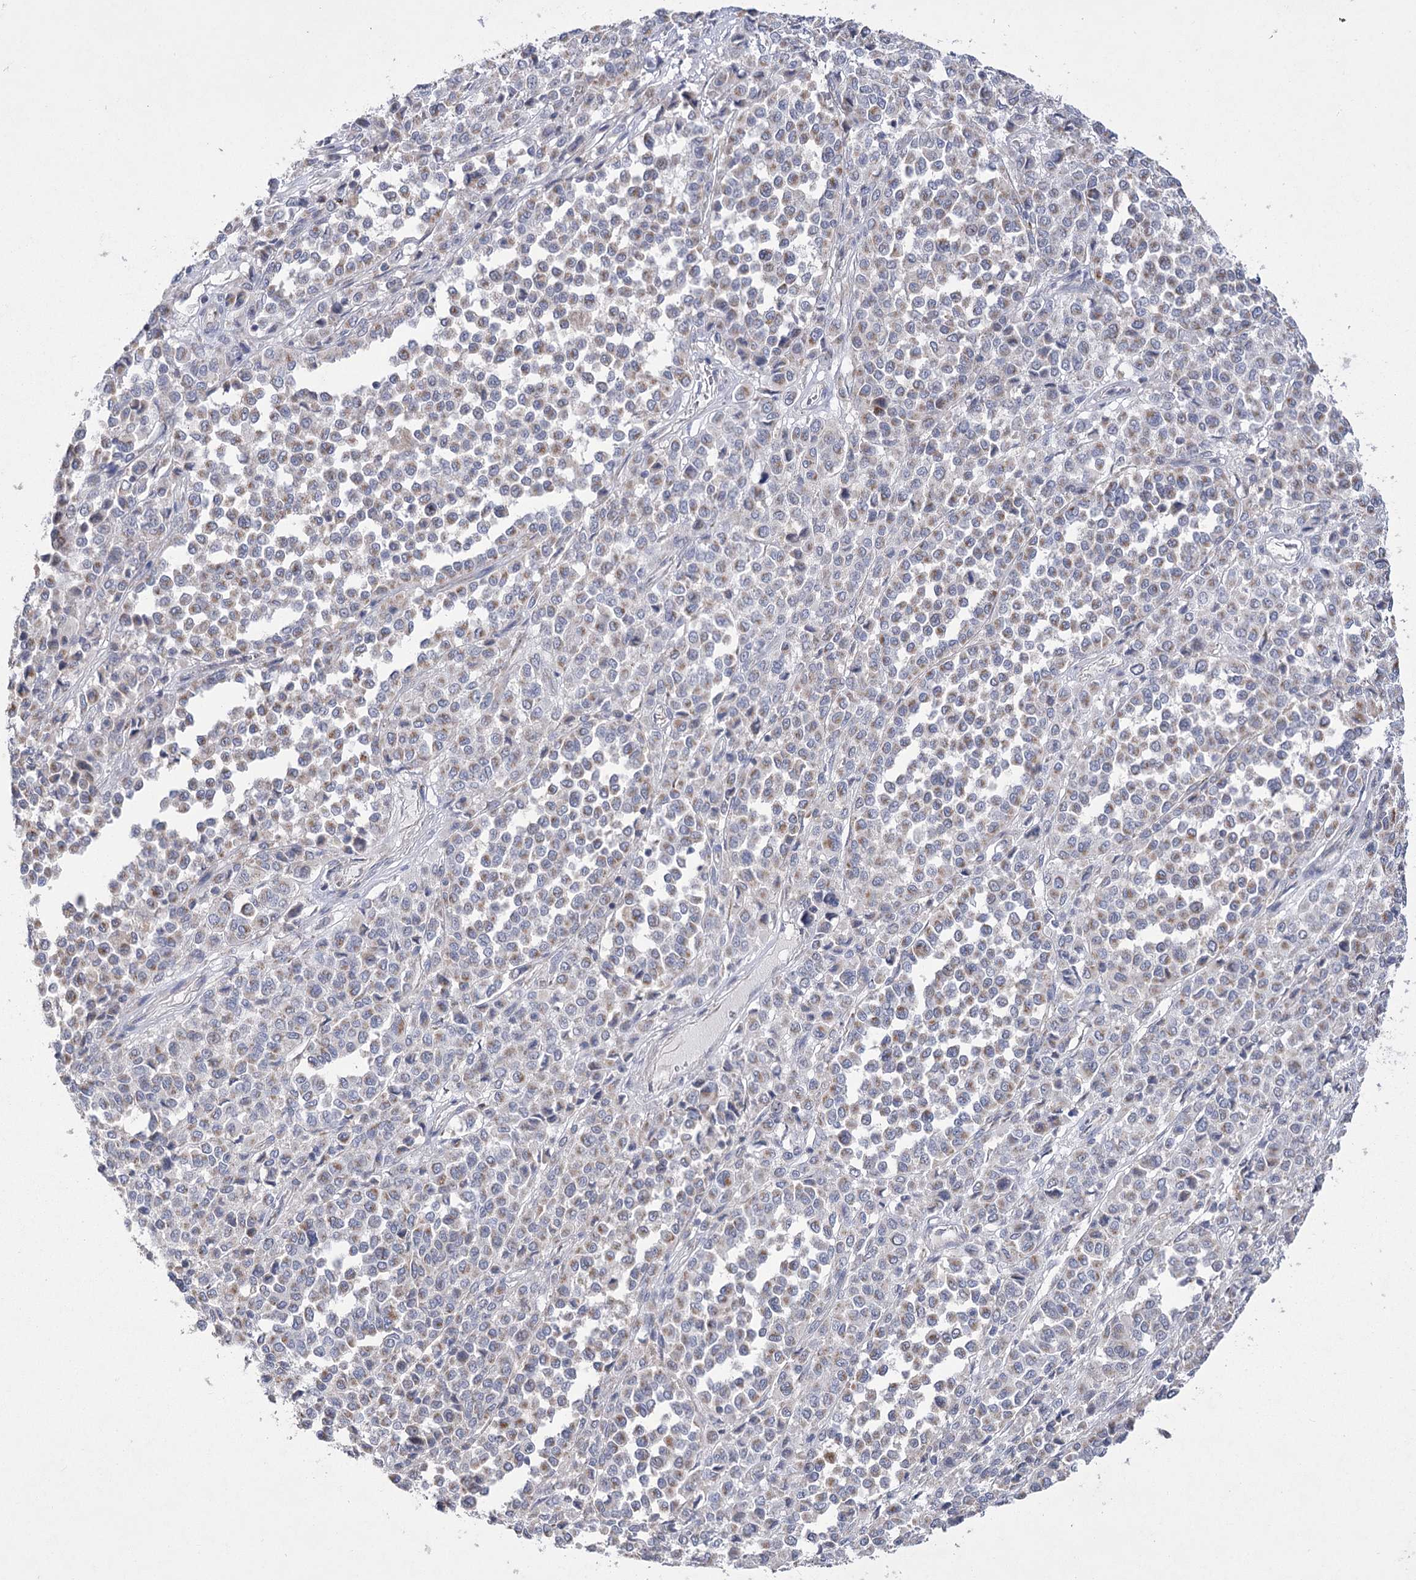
{"staining": {"intensity": "moderate", "quantity": "25%-75%", "location": "cytoplasmic/membranous"}, "tissue": "melanoma", "cell_type": "Tumor cells", "image_type": "cancer", "snomed": [{"axis": "morphology", "description": "Malignant melanoma, Metastatic site"}, {"axis": "topography", "description": "Pancreas"}], "caption": "About 25%-75% of tumor cells in human malignant melanoma (metastatic site) demonstrate moderate cytoplasmic/membranous protein positivity as visualized by brown immunohistochemical staining.", "gene": "PDHB", "patient": {"sex": "female", "age": 30}}